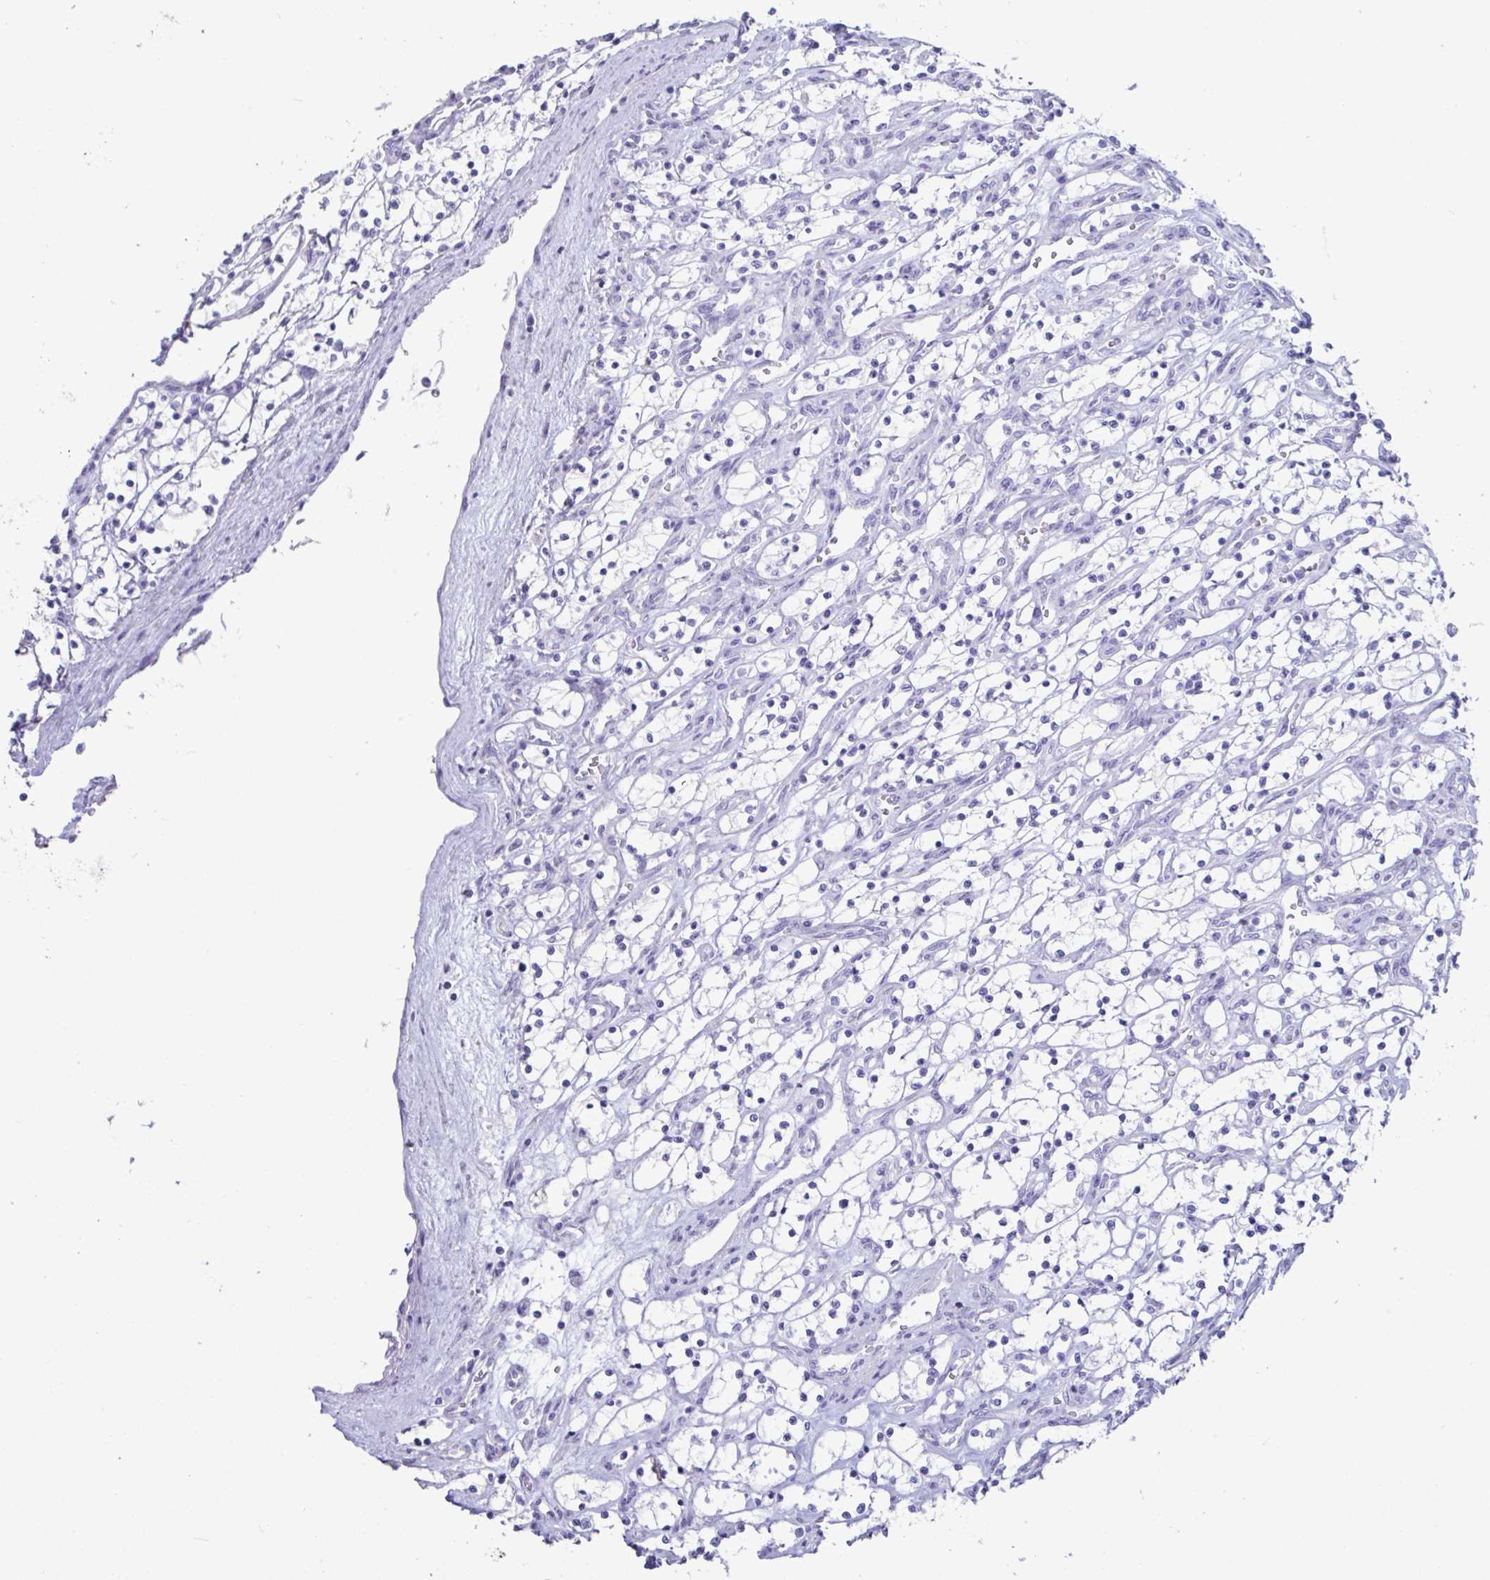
{"staining": {"intensity": "negative", "quantity": "none", "location": "none"}, "tissue": "renal cancer", "cell_type": "Tumor cells", "image_type": "cancer", "snomed": [{"axis": "morphology", "description": "Adenocarcinoma, NOS"}, {"axis": "topography", "description": "Kidney"}], "caption": "IHC photomicrograph of renal adenocarcinoma stained for a protein (brown), which shows no staining in tumor cells. (DAB immunohistochemistry, high magnification).", "gene": "TNNC1", "patient": {"sex": "female", "age": 69}}